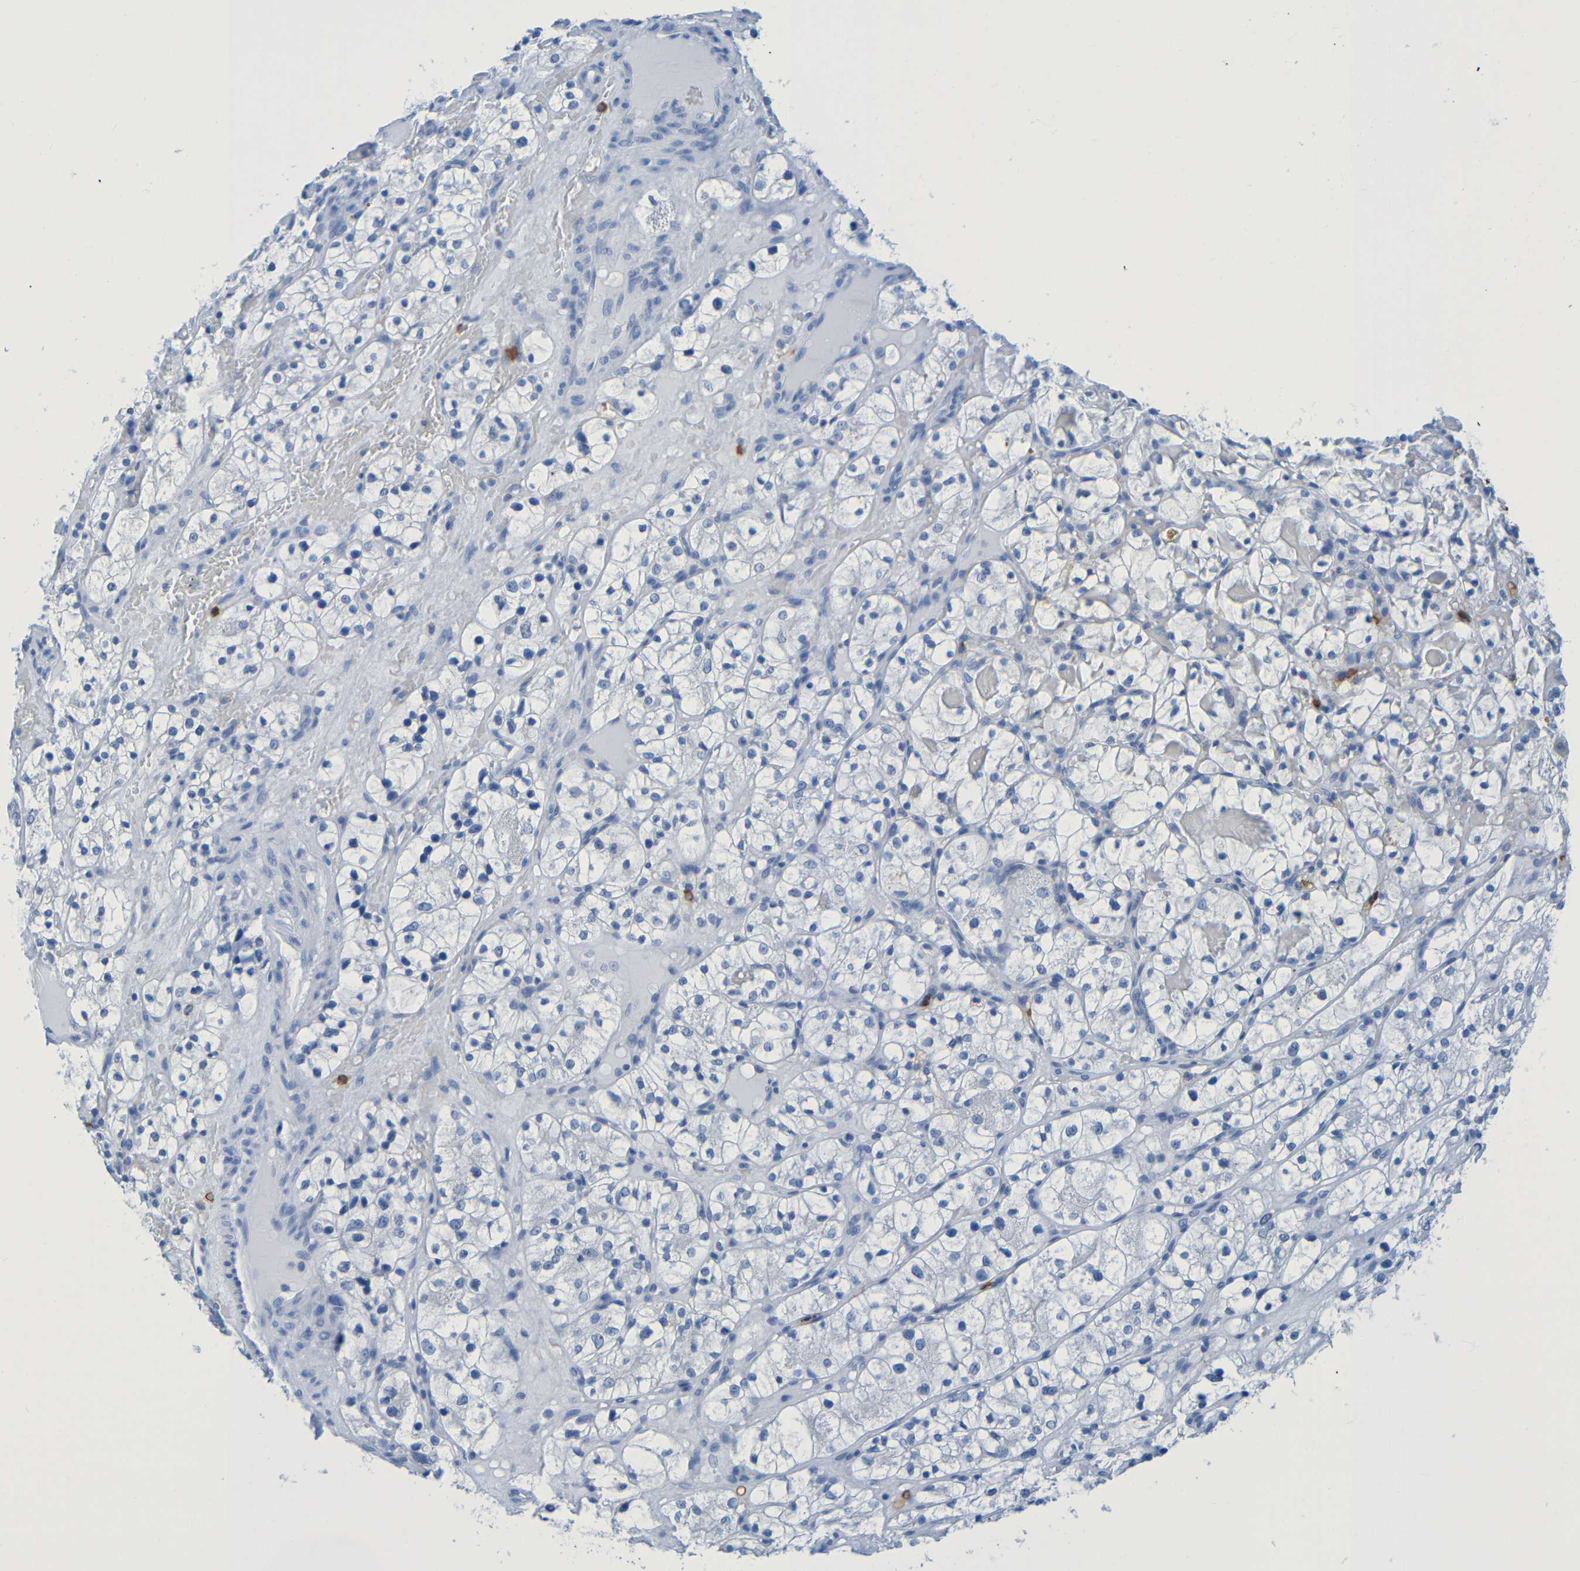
{"staining": {"intensity": "negative", "quantity": "none", "location": "none"}, "tissue": "renal cancer", "cell_type": "Tumor cells", "image_type": "cancer", "snomed": [{"axis": "morphology", "description": "Adenocarcinoma, NOS"}, {"axis": "topography", "description": "Kidney"}], "caption": "Human adenocarcinoma (renal) stained for a protein using immunohistochemistry (IHC) demonstrates no expression in tumor cells.", "gene": "C3AR1", "patient": {"sex": "female", "age": 60}}